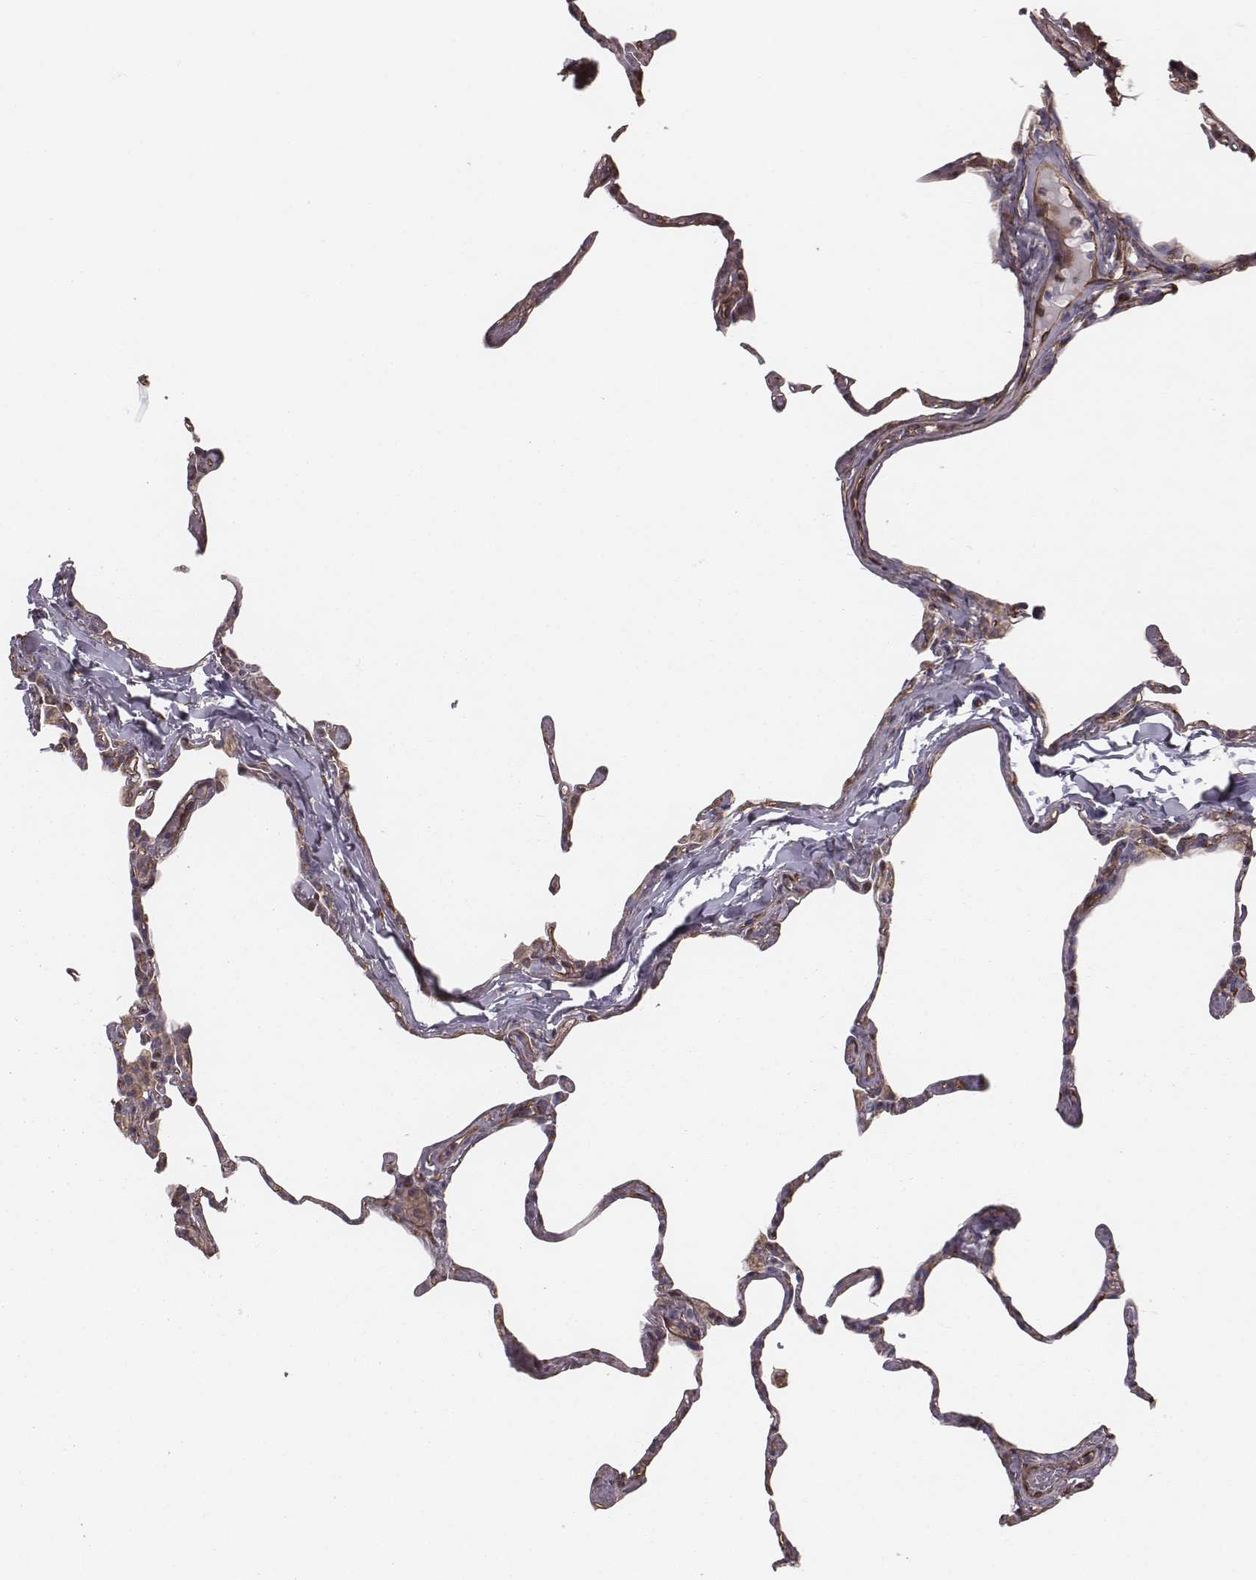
{"staining": {"intensity": "moderate", "quantity": ">75%", "location": "cytoplasmic/membranous"}, "tissue": "lung", "cell_type": "Alveolar cells", "image_type": "normal", "snomed": [{"axis": "morphology", "description": "Normal tissue, NOS"}, {"axis": "topography", "description": "Lung"}], "caption": "Alveolar cells demonstrate medium levels of moderate cytoplasmic/membranous expression in about >75% of cells in normal human lung.", "gene": "PALMD", "patient": {"sex": "male", "age": 65}}